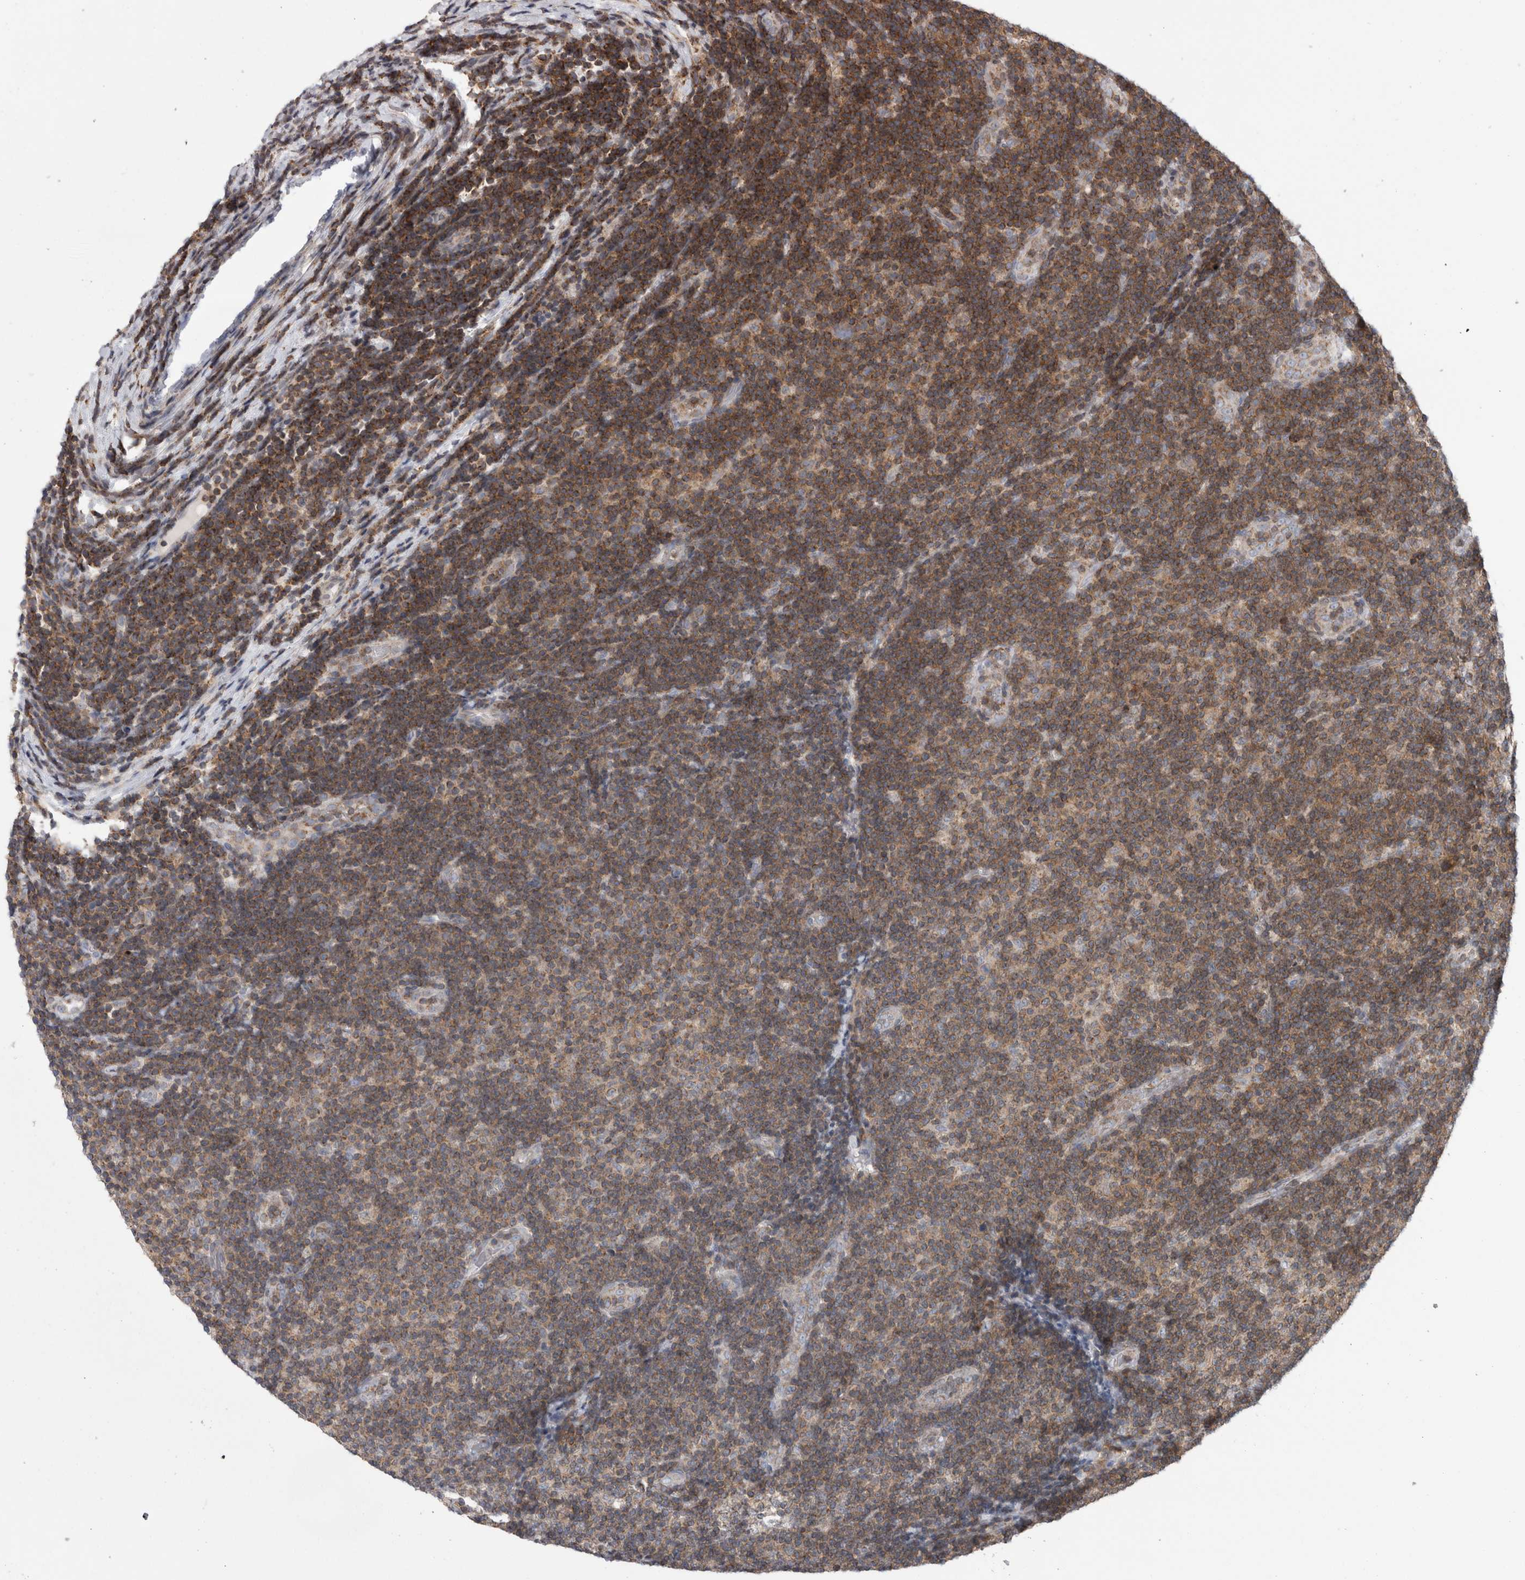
{"staining": {"intensity": "weak", "quantity": ">75%", "location": "cytoplasmic/membranous"}, "tissue": "lymphoma", "cell_type": "Tumor cells", "image_type": "cancer", "snomed": [{"axis": "morphology", "description": "Malignant lymphoma, non-Hodgkin's type, Low grade"}, {"axis": "topography", "description": "Lymph node"}], "caption": "Immunohistochemistry (IHC) (DAB (3,3'-diaminobenzidine)) staining of malignant lymphoma, non-Hodgkin's type (low-grade) demonstrates weak cytoplasmic/membranous protein positivity in approximately >75% of tumor cells.", "gene": "DARS2", "patient": {"sex": "male", "age": 83}}